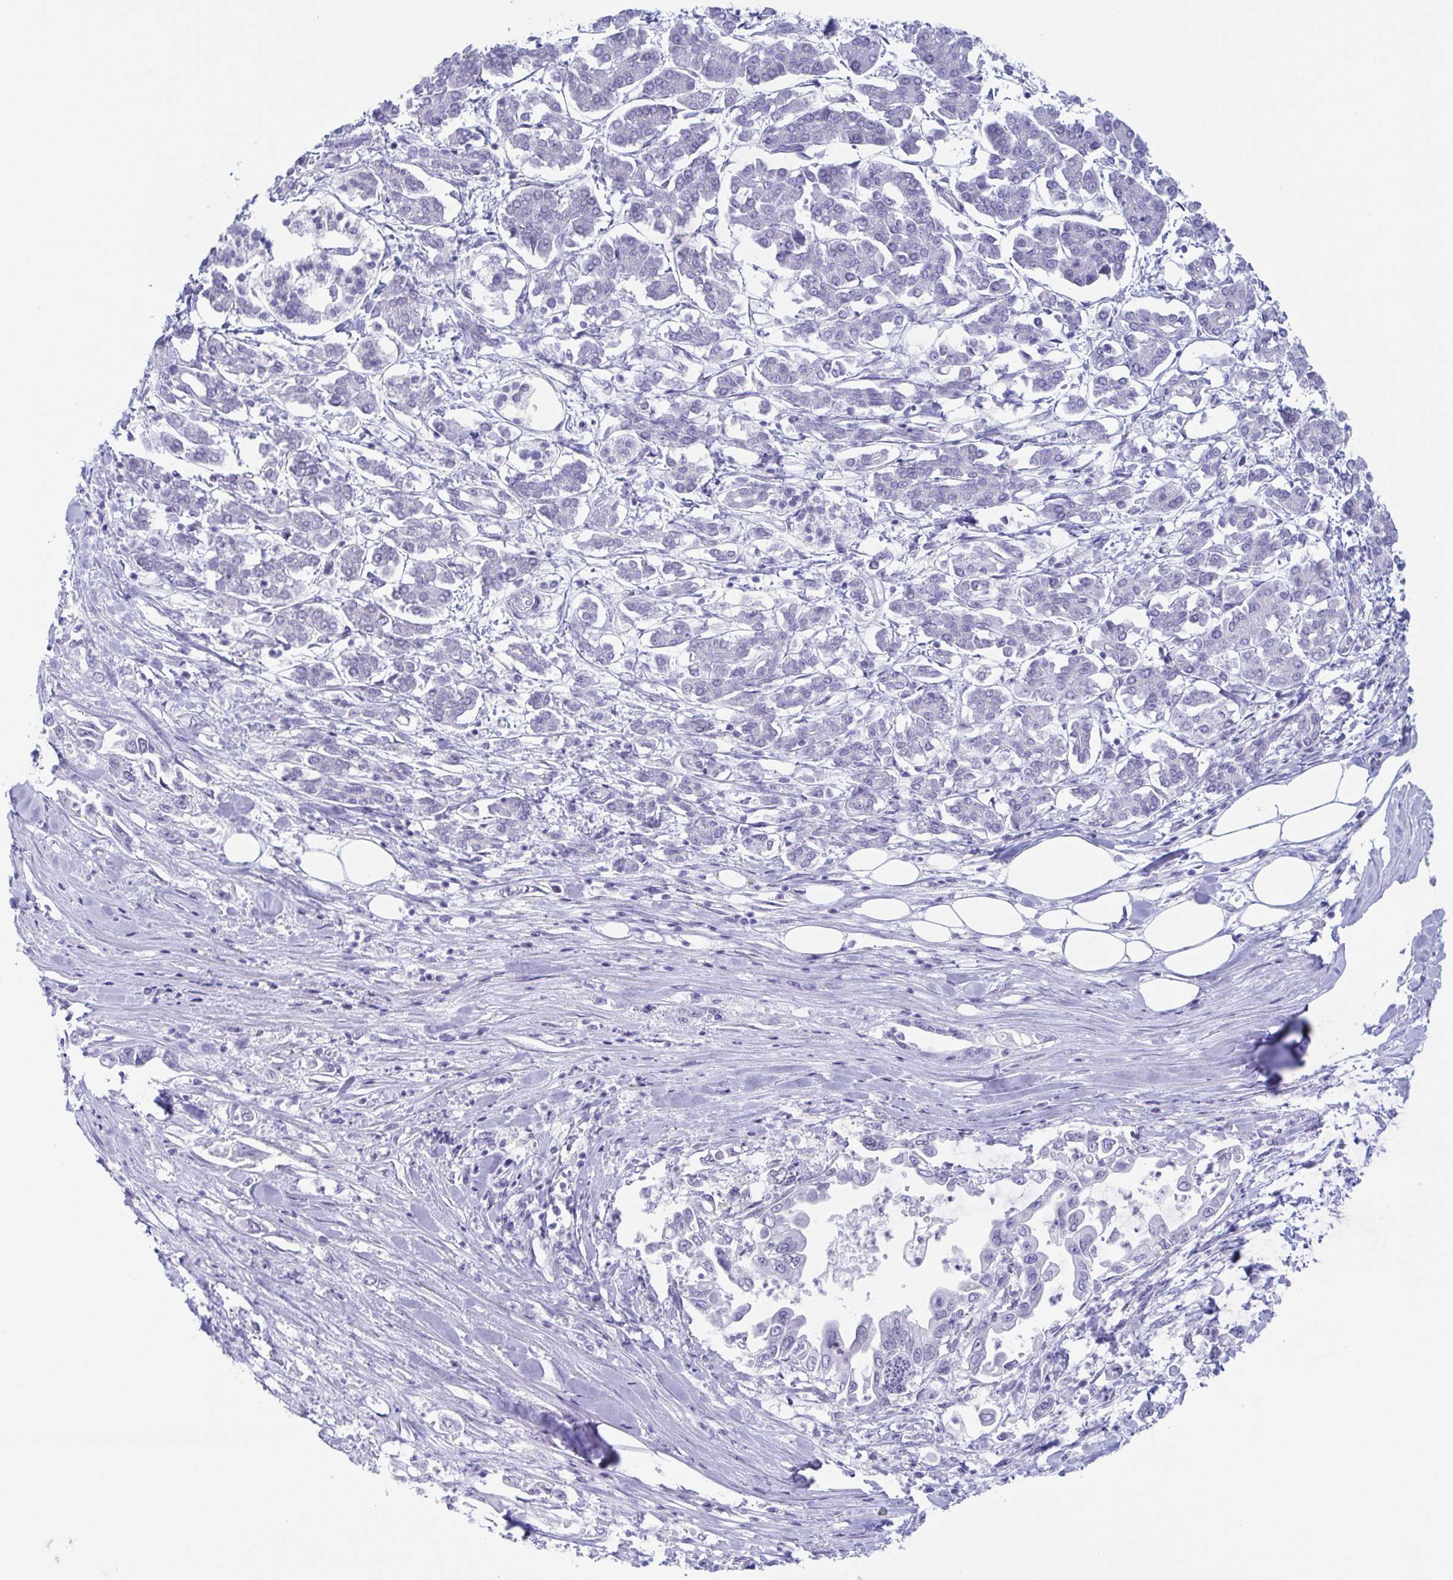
{"staining": {"intensity": "negative", "quantity": "none", "location": "none"}, "tissue": "pancreatic cancer", "cell_type": "Tumor cells", "image_type": "cancer", "snomed": [{"axis": "morphology", "description": "Adenocarcinoma, NOS"}, {"axis": "topography", "description": "Pancreas"}], "caption": "The immunohistochemistry (IHC) histopathology image has no significant expression in tumor cells of pancreatic cancer tissue.", "gene": "CDX4", "patient": {"sex": "male", "age": 61}}